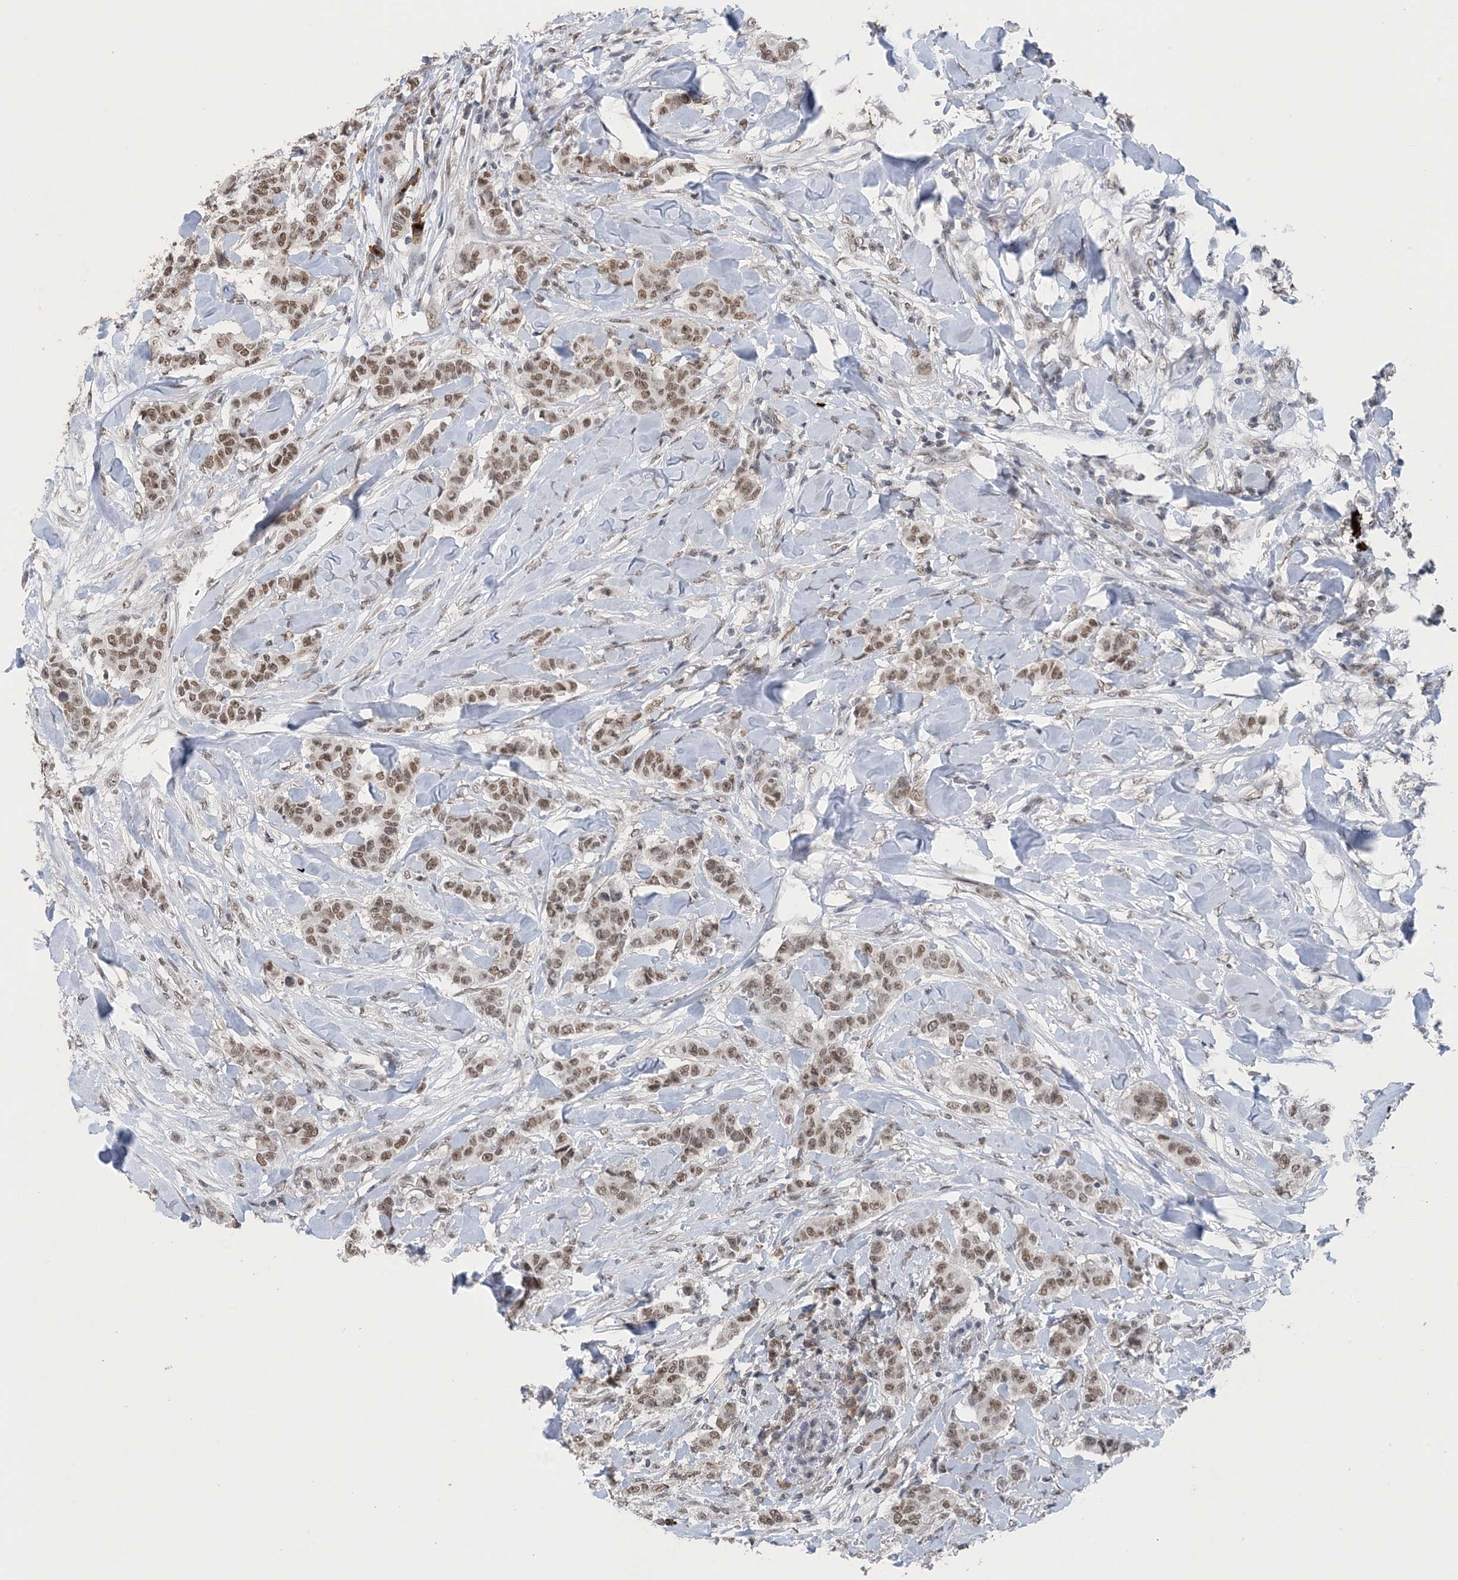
{"staining": {"intensity": "moderate", "quantity": ">75%", "location": "nuclear"}, "tissue": "breast cancer", "cell_type": "Tumor cells", "image_type": "cancer", "snomed": [{"axis": "morphology", "description": "Duct carcinoma"}, {"axis": "topography", "description": "Breast"}], "caption": "The immunohistochemical stain shows moderate nuclear positivity in tumor cells of breast cancer (intraductal carcinoma) tissue. The protein of interest is stained brown, and the nuclei are stained in blue (DAB IHC with brightfield microscopy, high magnification).", "gene": "MBD2", "patient": {"sex": "female", "age": 40}}